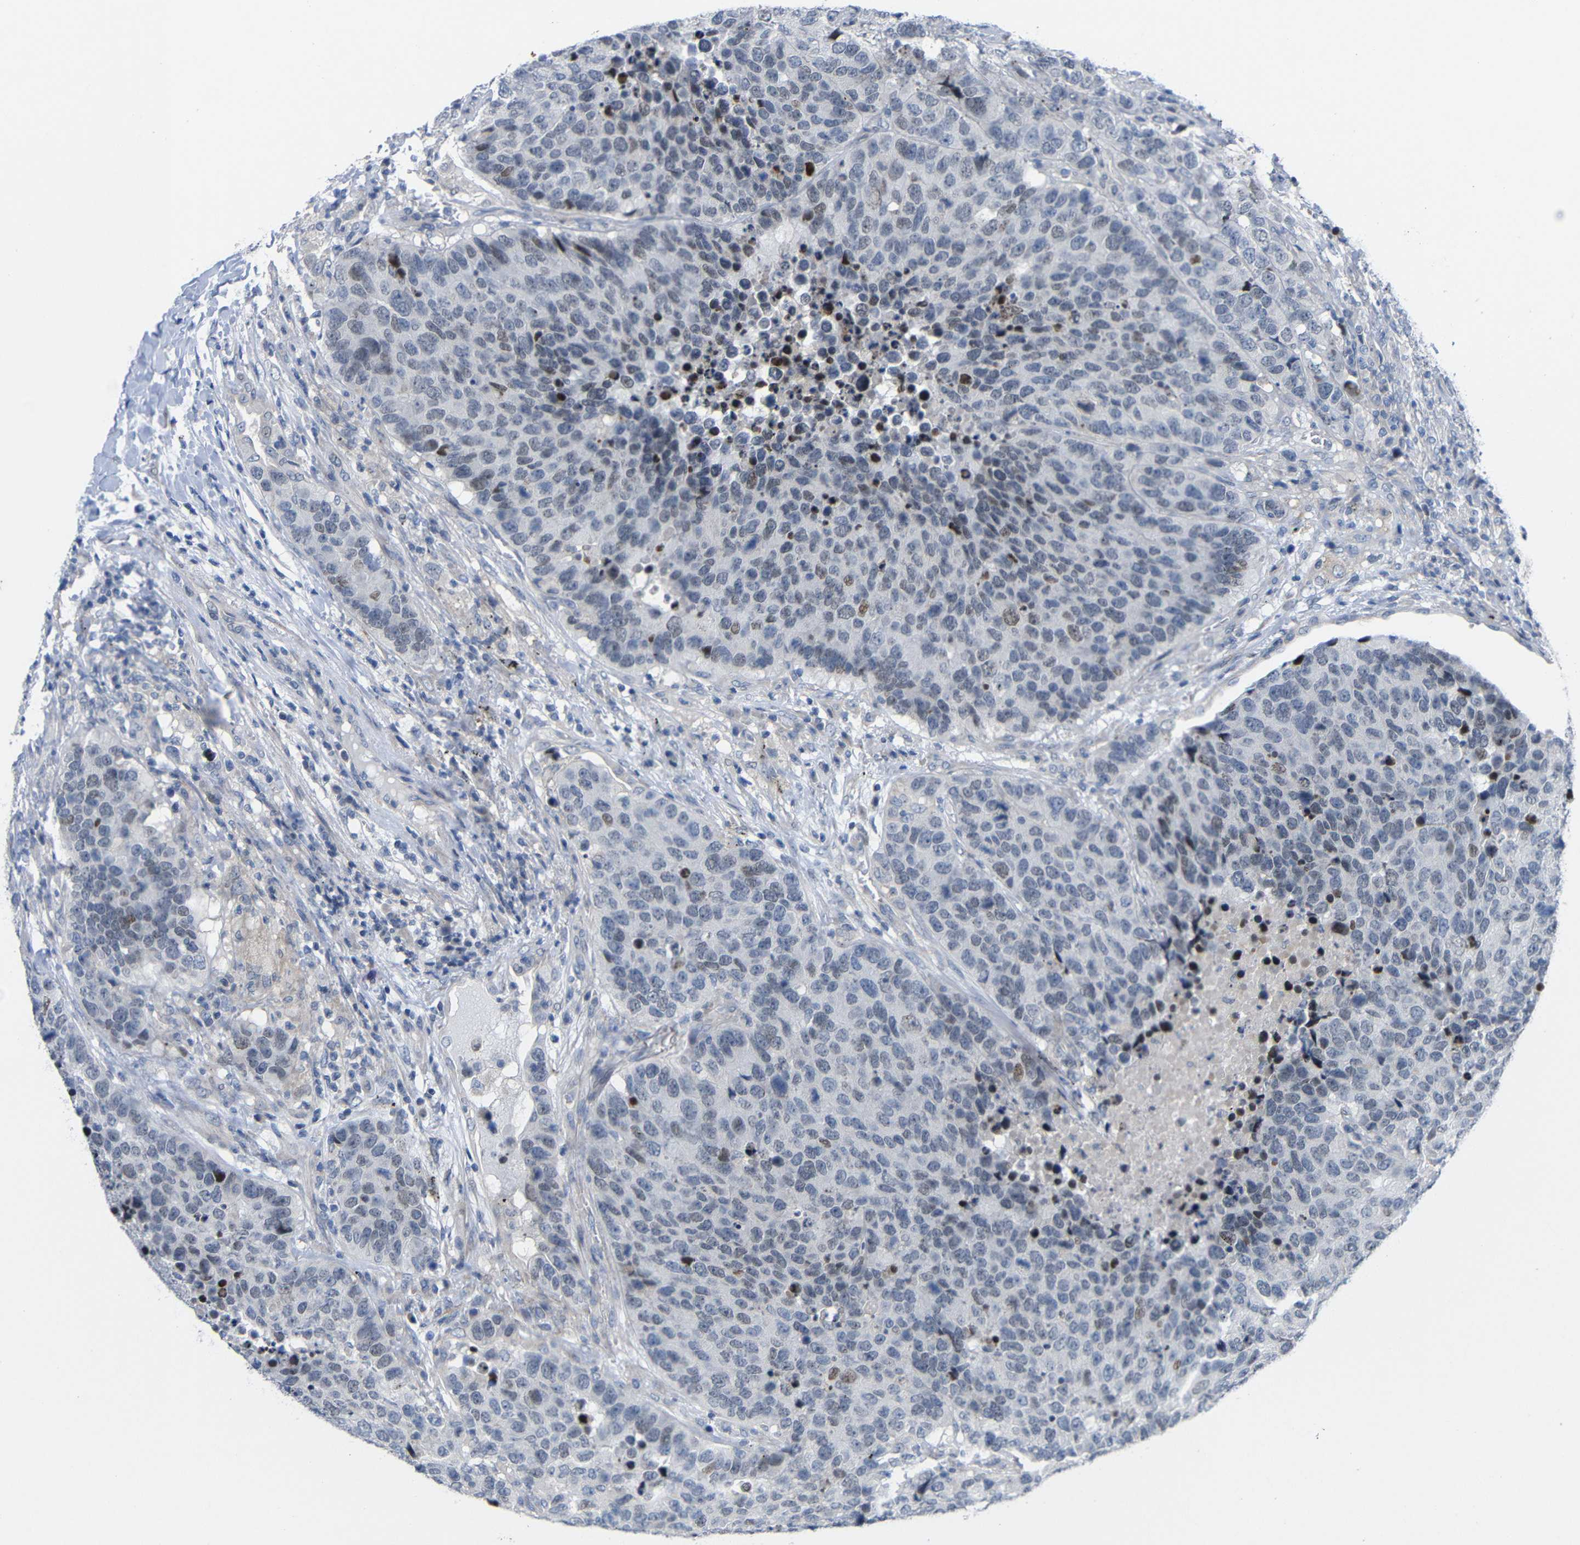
{"staining": {"intensity": "moderate", "quantity": "<25%", "location": "nuclear"}, "tissue": "carcinoid", "cell_type": "Tumor cells", "image_type": "cancer", "snomed": [{"axis": "morphology", "description": "Carcinoid, malignant, NOS"}, {"axis": "topography", "description": "Lung"}], "caption": "Approximately <25% of tumor cells in human malignant carcinoid demonstrate moderate nuclear protein positivity as visualized by brown immunohistochemical staining.", "gene": "CMTM1", "patient": {"sex": "male", "age": 60}}